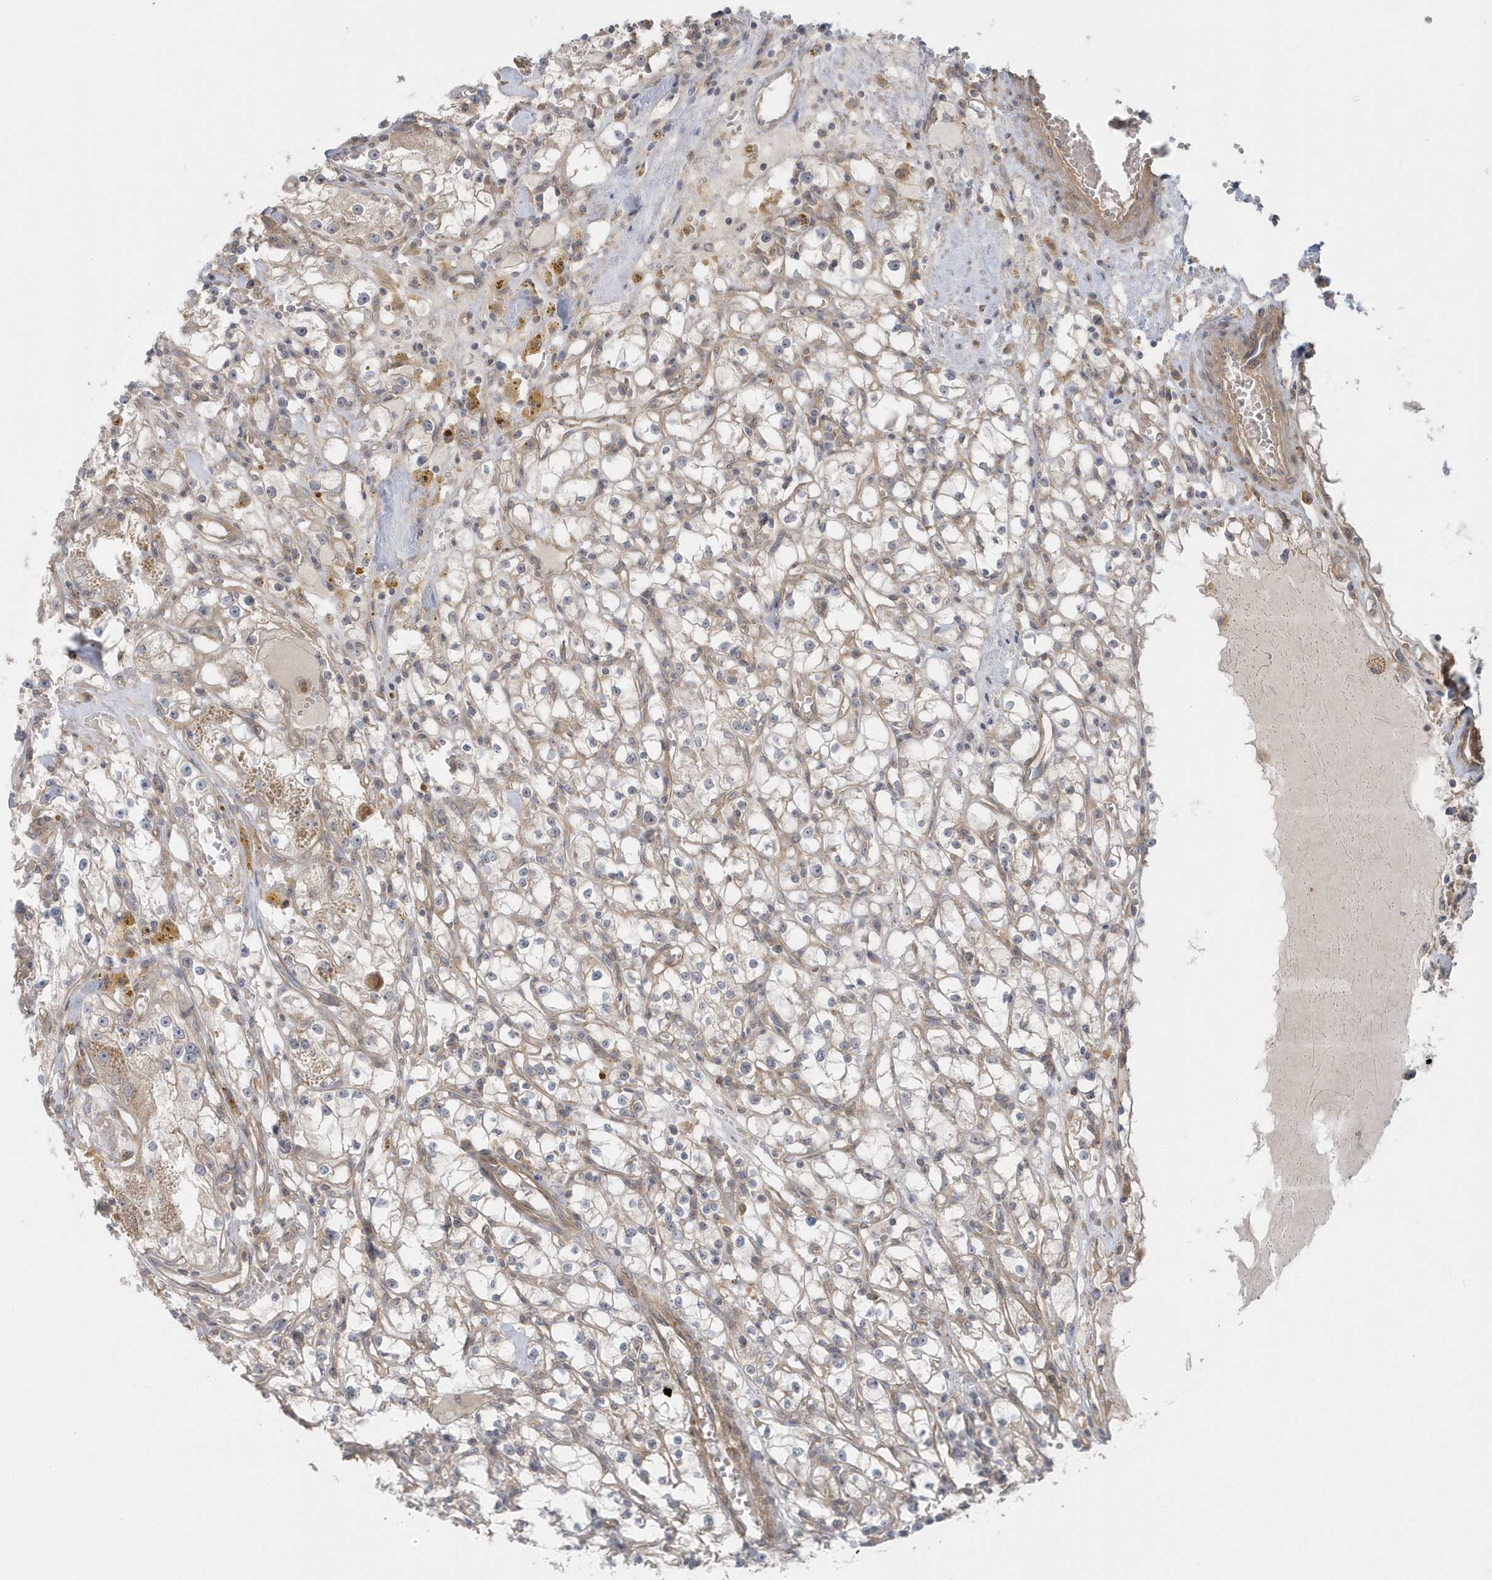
{"staining": {"intensity": "weak", "quantity": "<25%", "location": "cytoplasmic/membranous"}, "tissue": "renal cancer", "cell_type": "Tumor cells", "image_type": "cancer", "snomed": [{"axis": "morphology", "description": "Adenocarcinoma, NOS"}, {"axis": "topography", "description": "Kidney"}], "caption": "This micrograph is of renal adenocarcinoma stained with IHC to label a protein in brown with the nuclei are counter-stained blue. There is no expression in tumor cells.", "gene": "ACTR1A", "patient": {"sex": "male", "age": 56}}